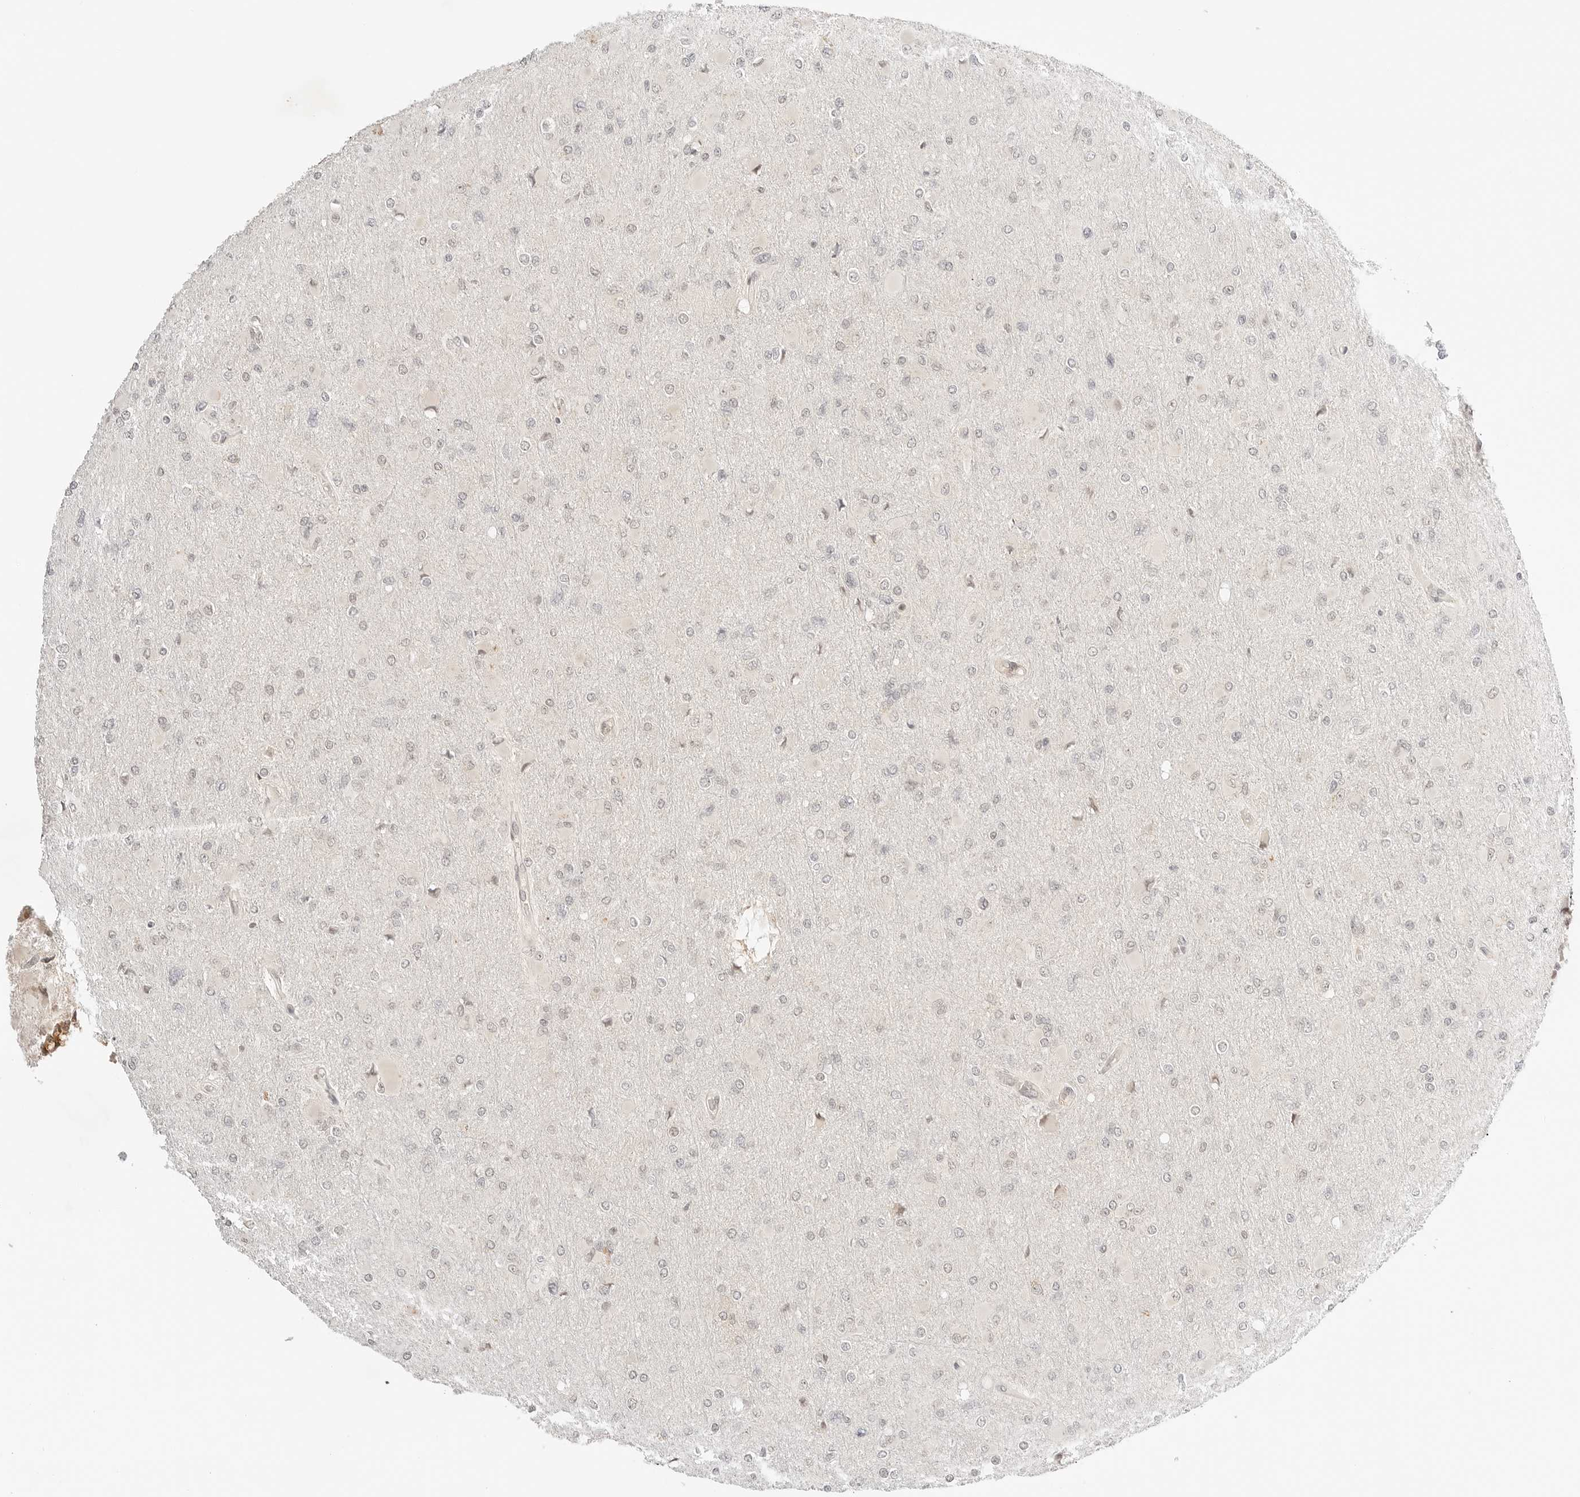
{"staining": {"intensity": "negative", "quantity": "none", "location": "none"}, "tissue": "glioma", "cell_type": "Tumor cells", "image_type": "cancer", "snomed": [{"axis": "morphology", "description": "Glioma, malignant, High grade"}, {"axis": "topography", "description": "Cerebral cortex"}], "caption": "The photomicrograph exhibits no staining of tumor cells in glioma.", "gene": "RPS6KL1", "patient": {"sex": "female", "age": 36}}